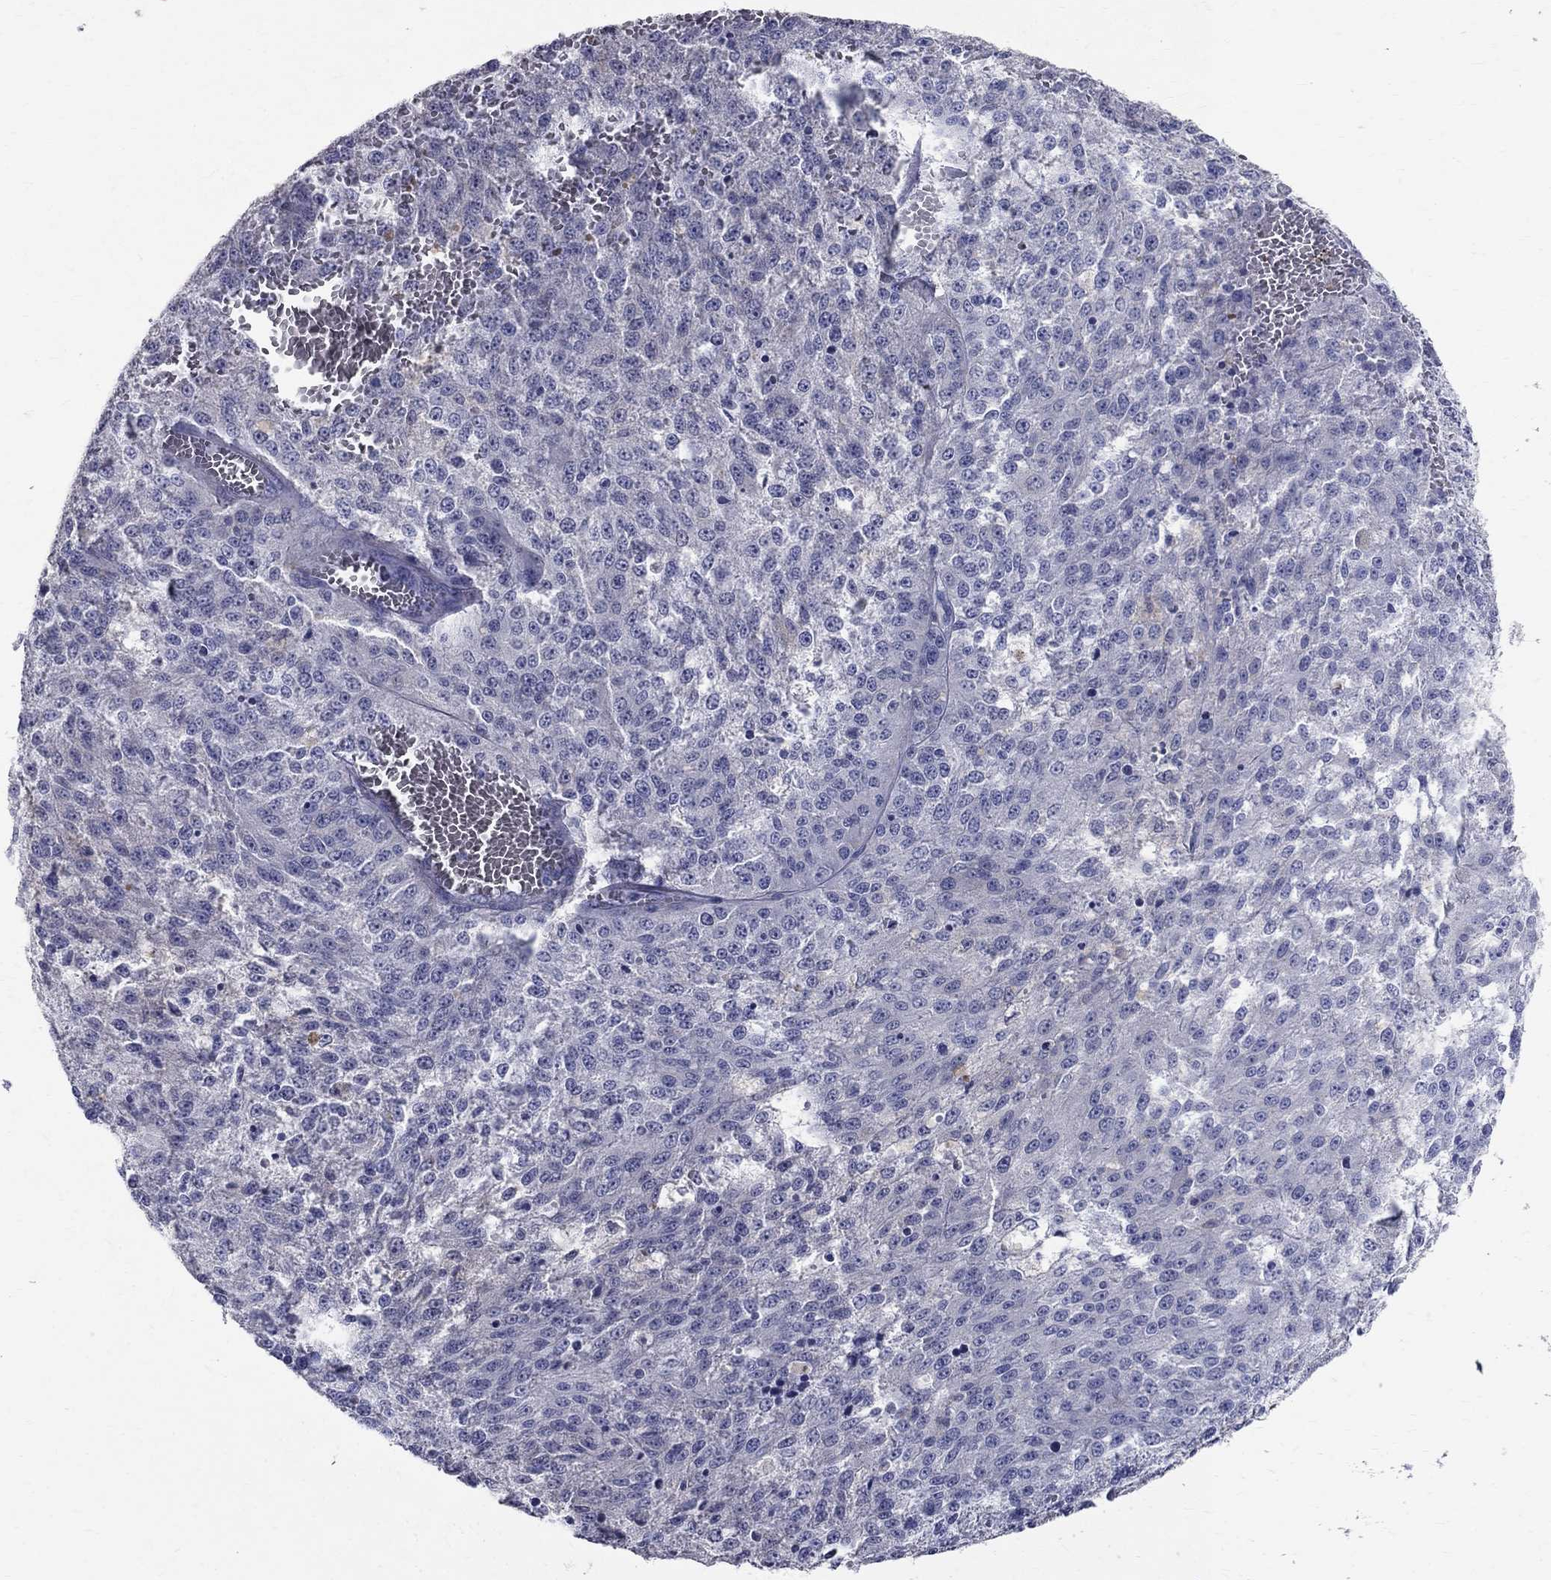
{"staining": {"intensity": "negative", "quantity": "none", "location": "none"}, "tissue": "melanoma", "cell_type": "Tumor cells", "image_type": "cancer", "snomed": [{"axis": "morphology", "description": "Malignant melanoma, Metastatic site"}, {"axis": "topography", "description": "Lymph node"}], "caption": "The histopathology image displays no significant expression in tumor cells of malignant melanoma (metastatic site).", "gene": "ANXA10", "patient": {"sex": "female", "age": 64}}